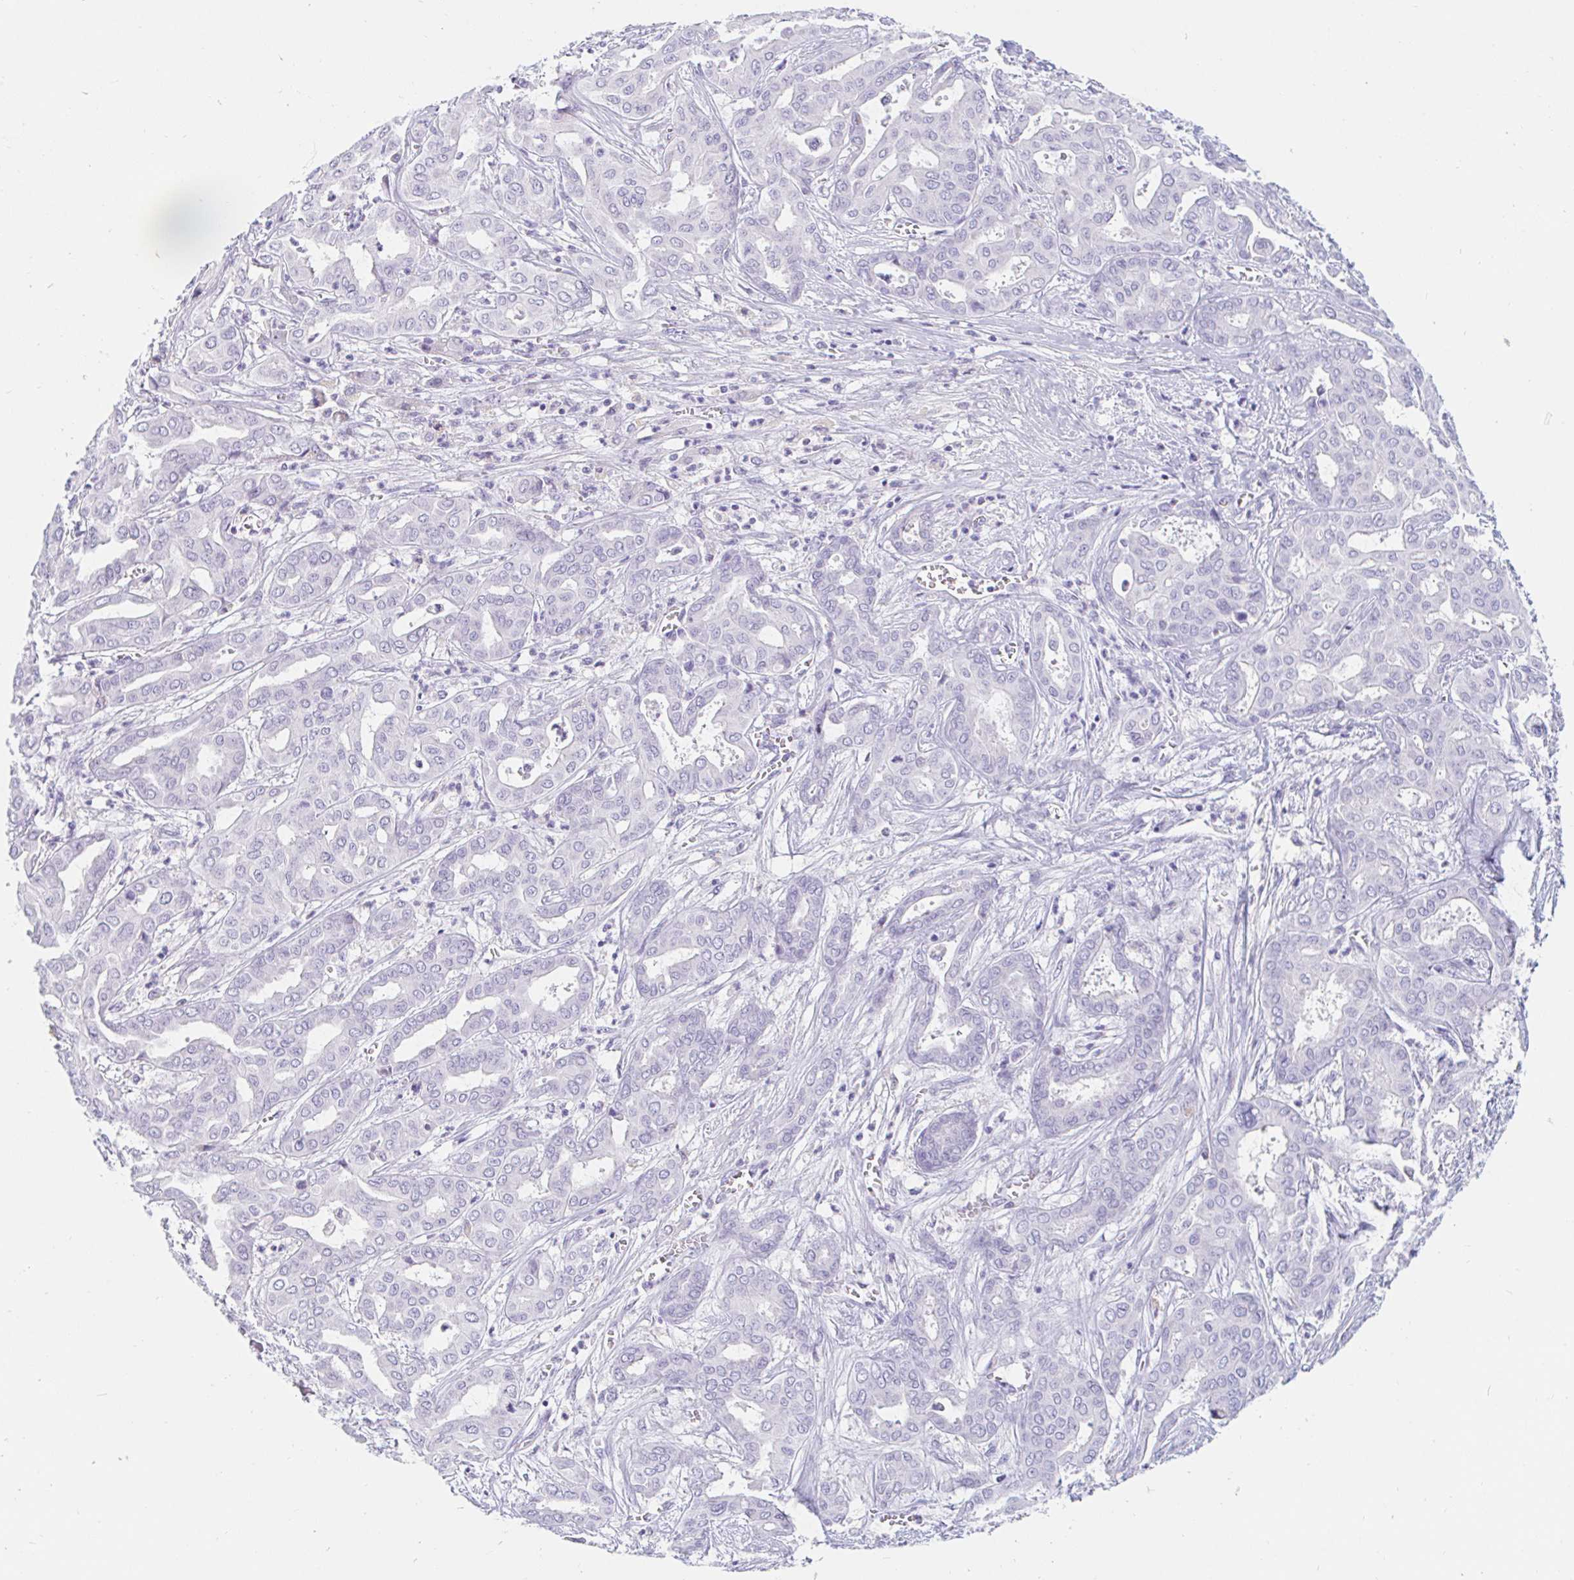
{"staining": {"intensity": "negative", "quantity": "none", "location": "none"}, "tissue": "liver cancer", "cell_type": "Tumor cells", "image_type": "cancer", "snomed": [{"axis": "morphology", "description": "Cholangiocarcinoma"}, {"axis": "topography", "description": "Liver"}], "caption": "Histopathology image shows no protein staining in tumor cells of liver cancer (cholangiocarcinoma) tissue.", "gene": "TEX44", "patient": {"sex": "female", "age": 64}}